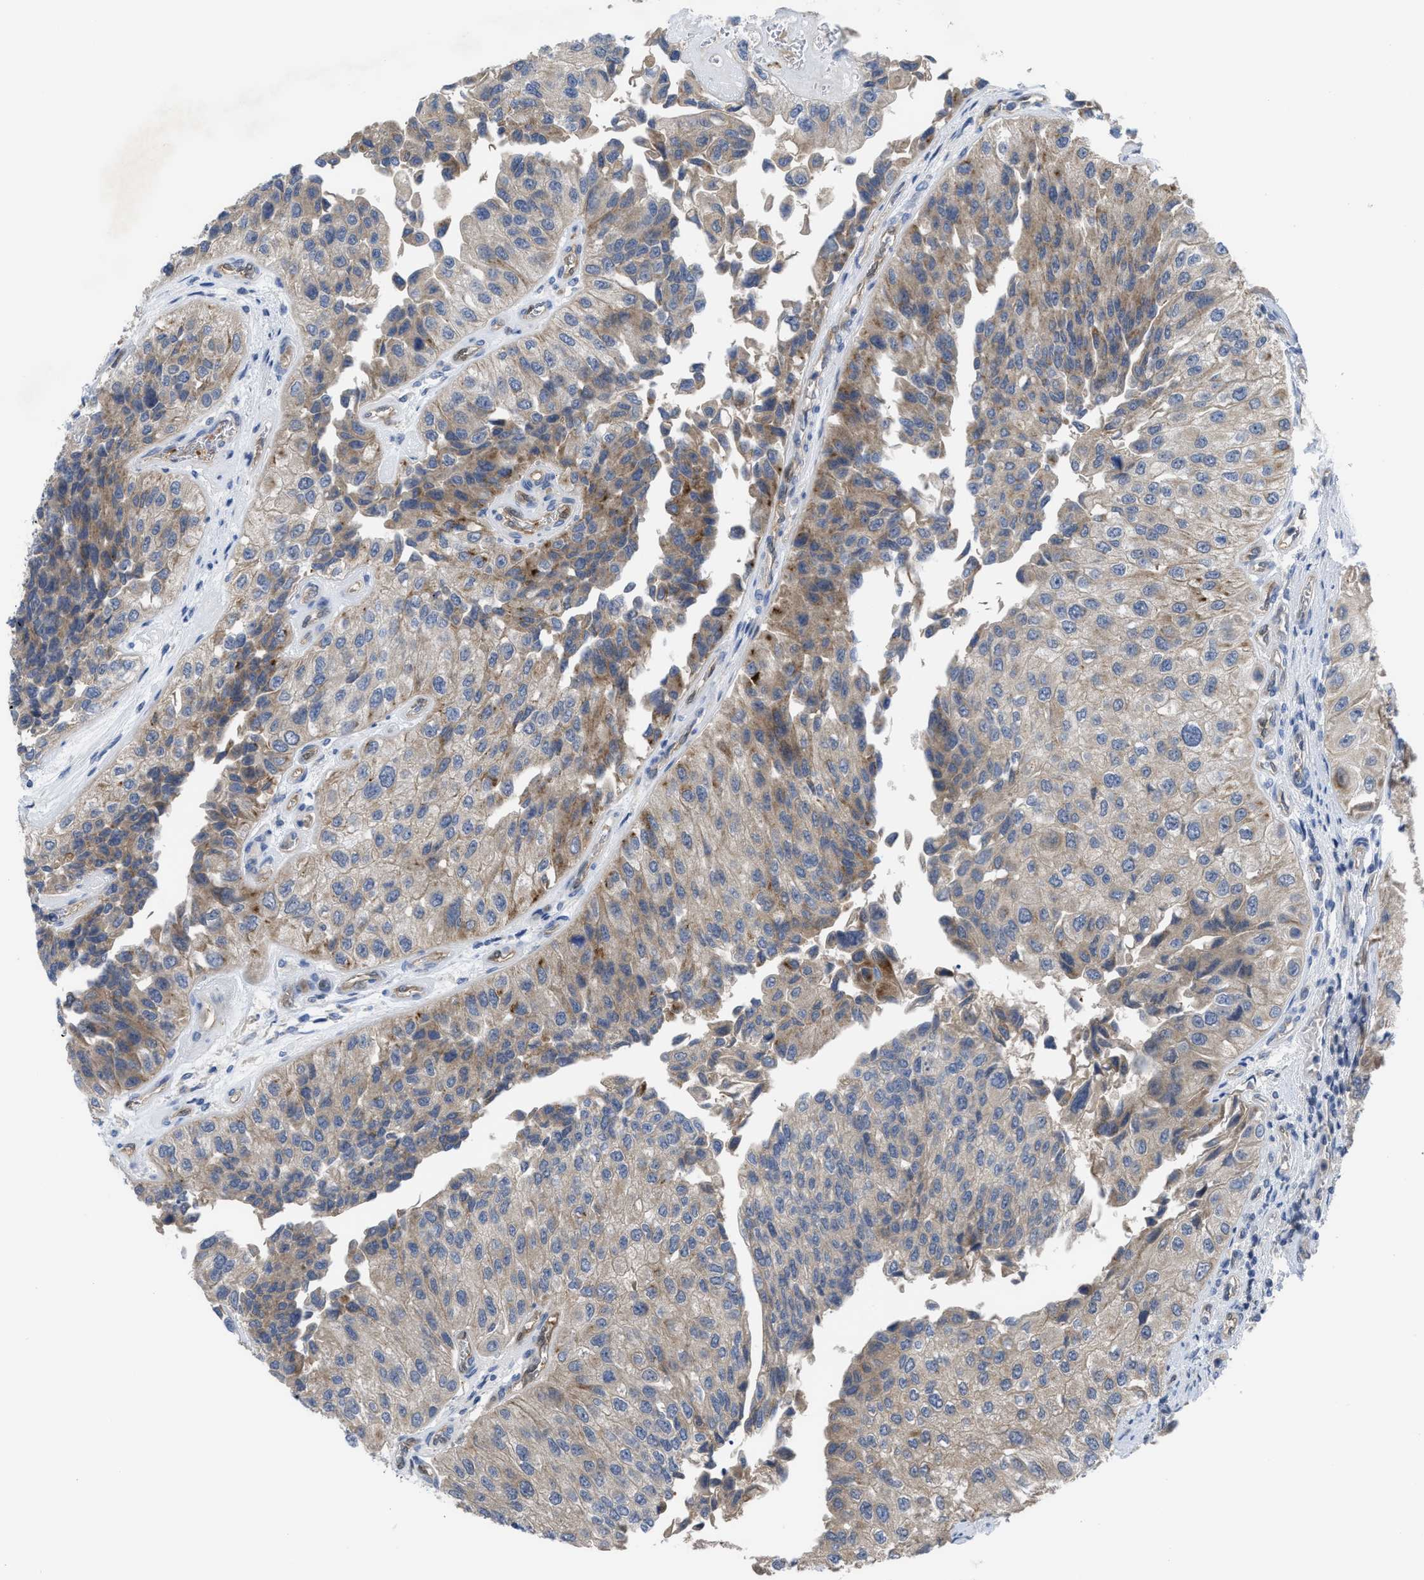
{"staining": {"intensity": "weak", "quantity": "25%-75%", "location": "cytoplasmic/membranous"}, "tissue": "urothelial cancer", "cell_type": "Tumor cells", "image_type": "cancer", "snomed": [{"axis": "morphology", "description": "Urothelial carcinoma, High grade"}, {"axis": "topography", "description": "Kidney"}, {"axis": "topography", "description": "Urinary bladder"}], "caption": "High-magnification brightfield microscopy of high-grade urothelial carcinoma stained with DAB (3,3'-diaminobenzidine) (brown) and counterstained with hematoxylin (blue). tumor cells exhibit weak cytoplasmic/membranous staining is seen in about25%-75% of cells. (IHC, brightfield microscopy, high magnification).", "gene": "LDAF1", "patient": {"sex": "male", "age": 77}}